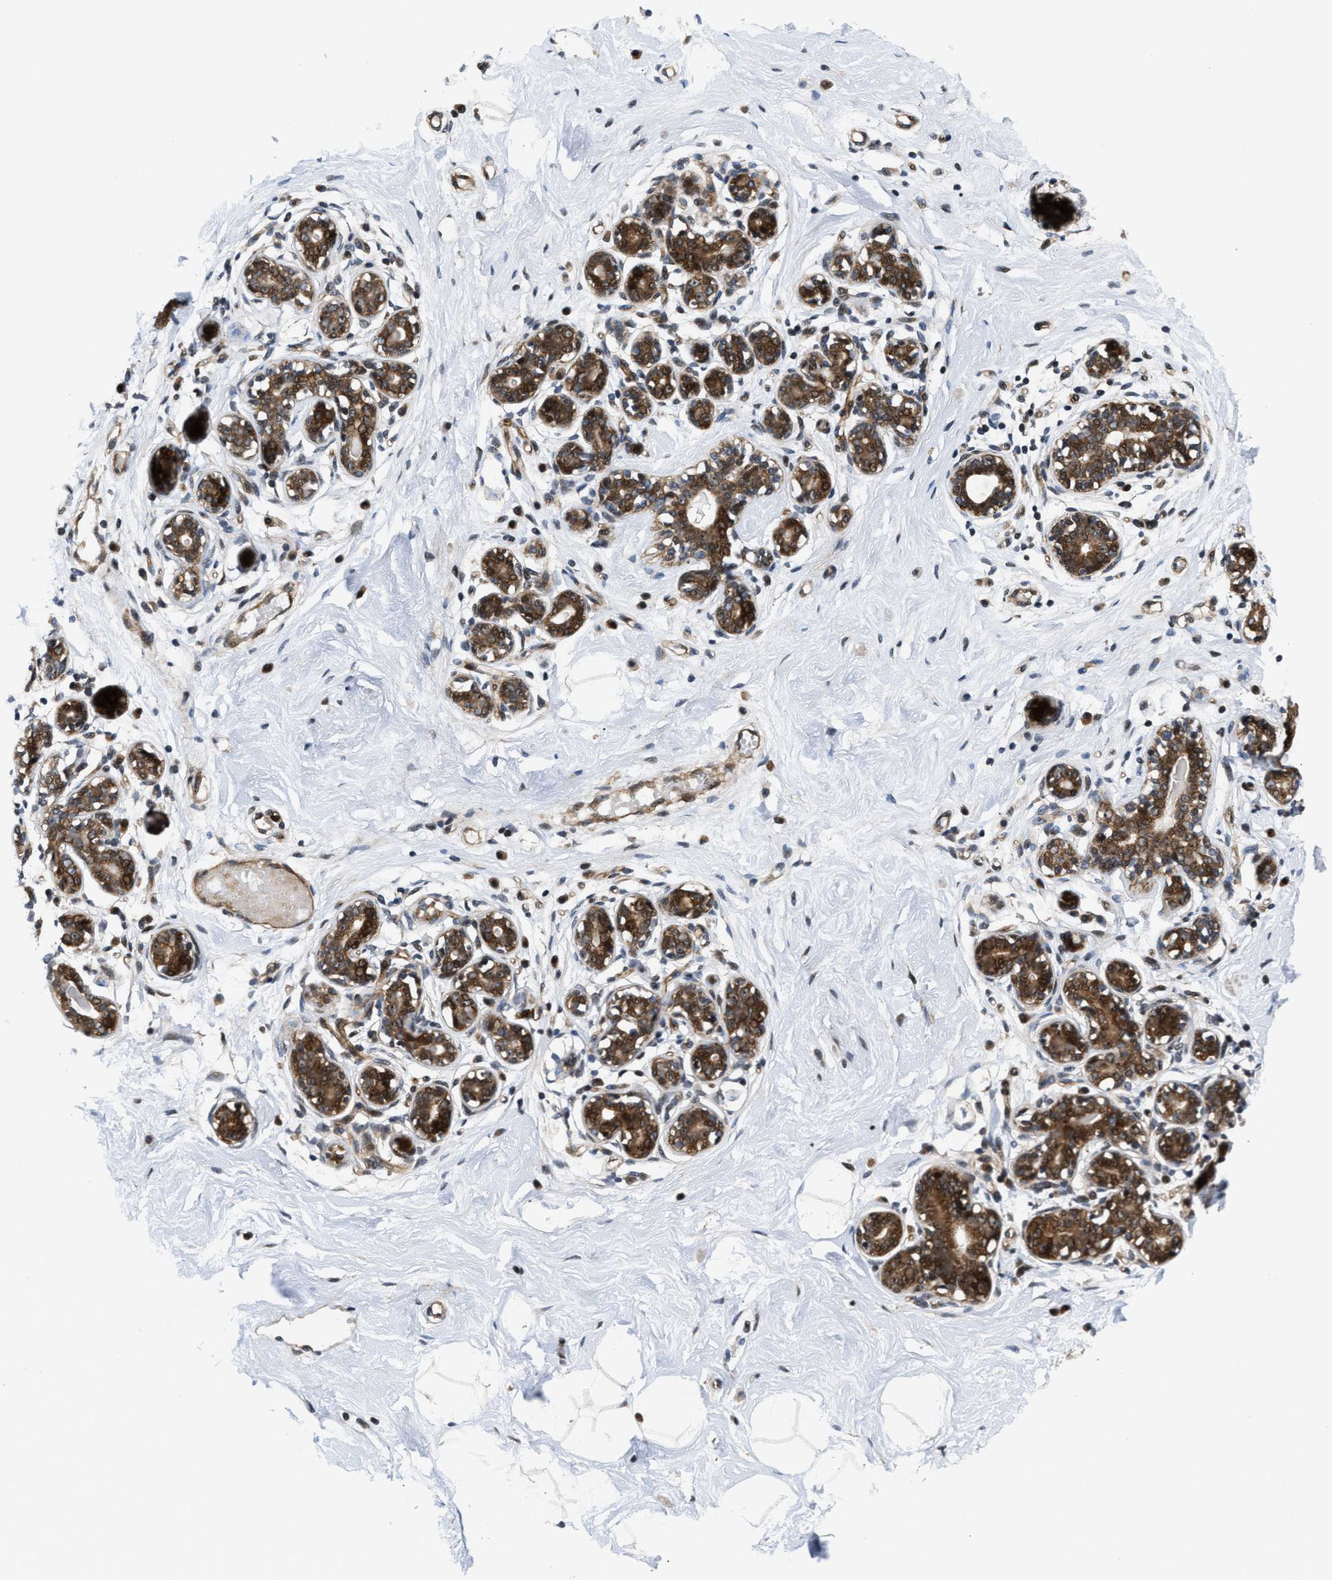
{"staining": {"intensity": "weak", "quantity": ">75%", "location": "cytoplasmic/membranous"}, "tissue": "breast", "cell_type": "Adipocytes", "image_type": "normal", "snomed": [{"axis": "morphology", "description": "Normal tissue, NOS"}, {"axis": "topography", "description": "Breast"}], "caption": "Immunohistochemistry of unremarkable human breast displays low levels of weak cytoplasmic/membranous staining in about >75% of adipocytes.", "gene": "ALDH3A2", "patient": {"sex": "female", "age": 23}}